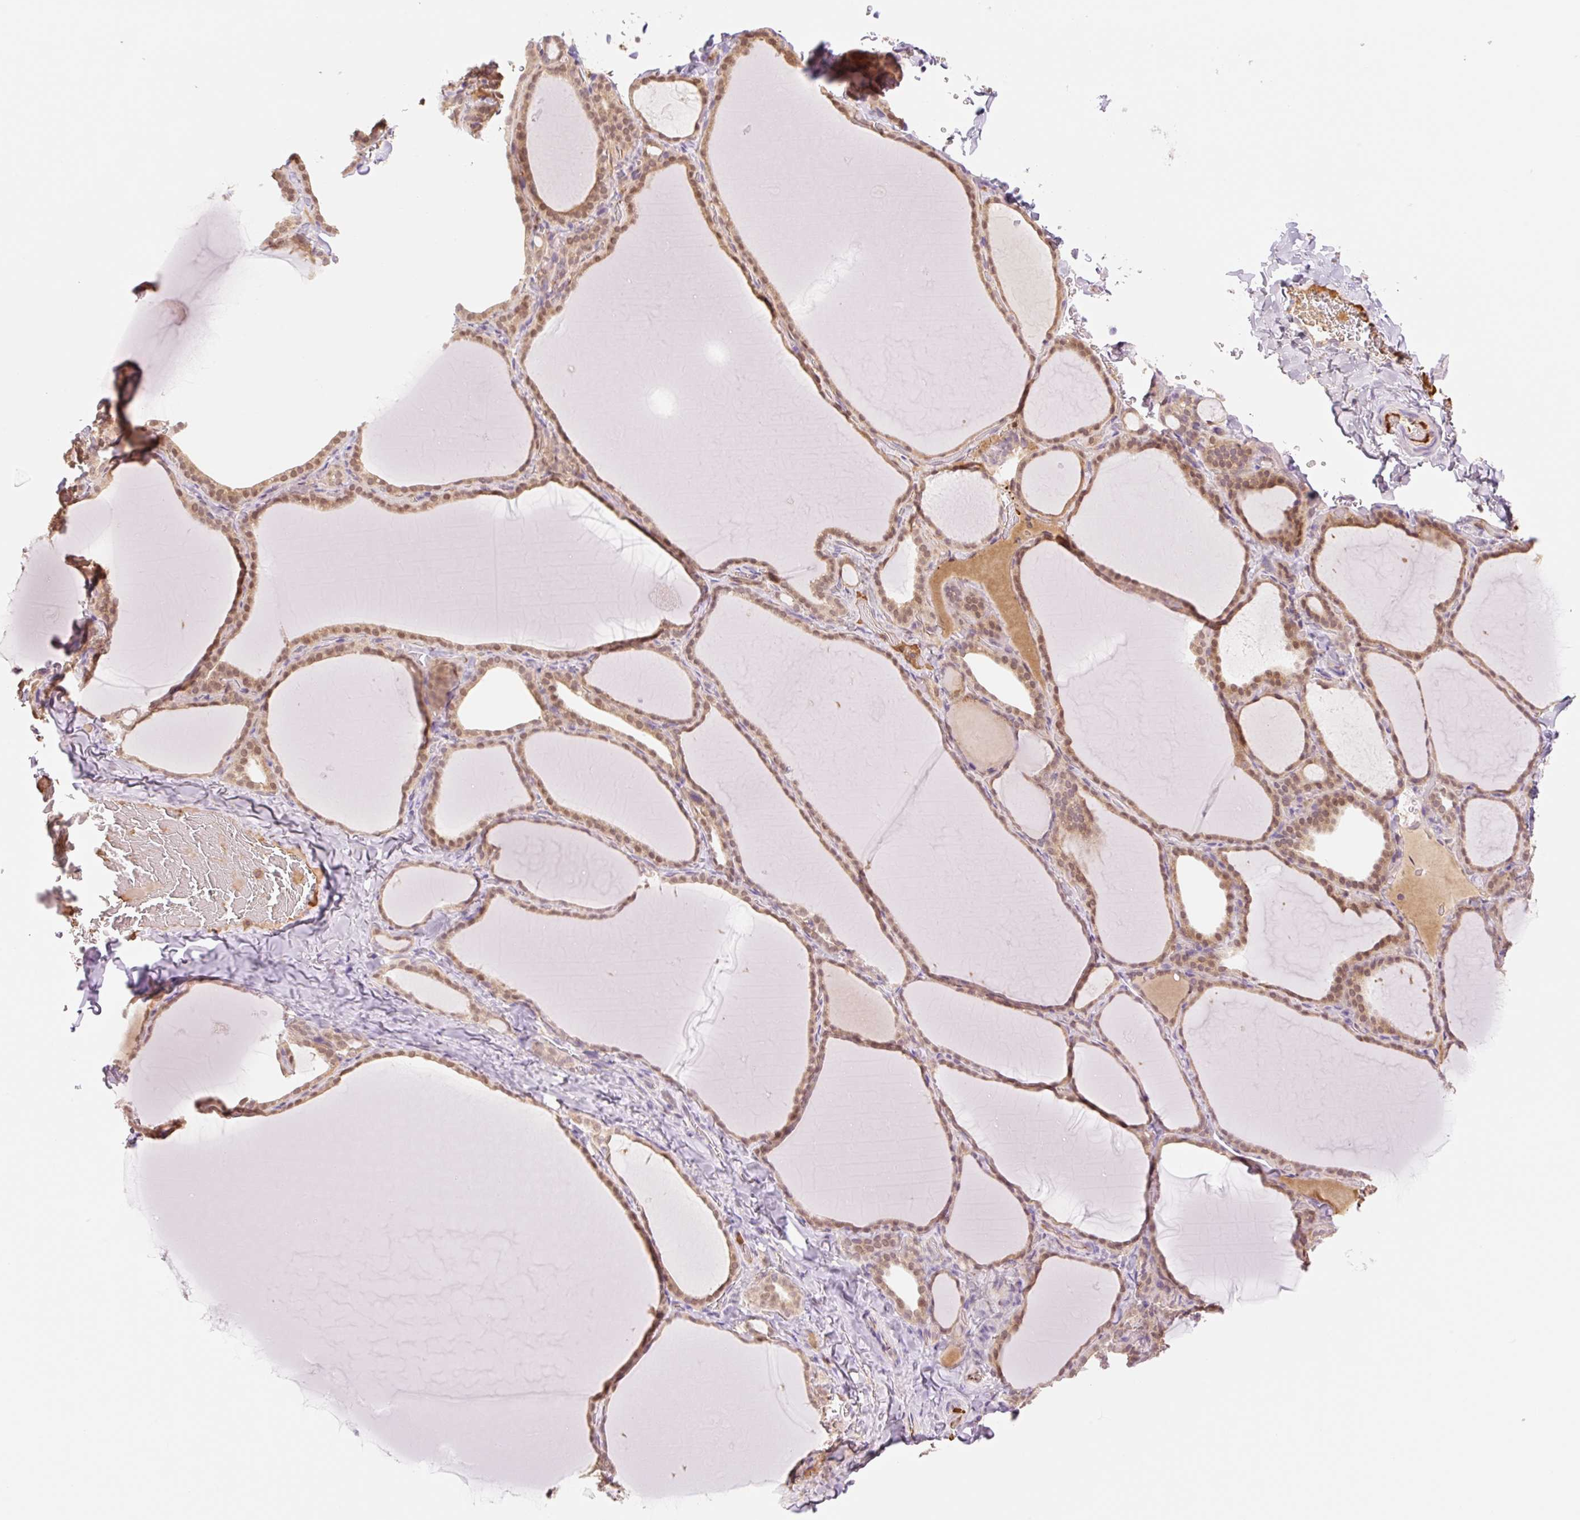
{"staining": {"intensity": "moderate", "quantity": ">75%", "location": "nuclear"}, "tissue": "thyroid gland", "cell_type": "Glandular cells", "image_type": "normal", "snomed": [{"axis": "morphology", "description": "Normal tissue, NOS"}, {"axis": "topography", "description": "Thyroid gland"}], "caption": "Immunohistochemistry (DAB (3,3'-diaminobenzidine)) staining of normal human thyroid gland exhibits moderate nuclear protein expression in approximately >75% of glandular cells. (DAB IHC, brown staining for protein, blue staining for nuclei).", "gene": "HEBP1", "patient": {"sex": "female", "age": 22}}